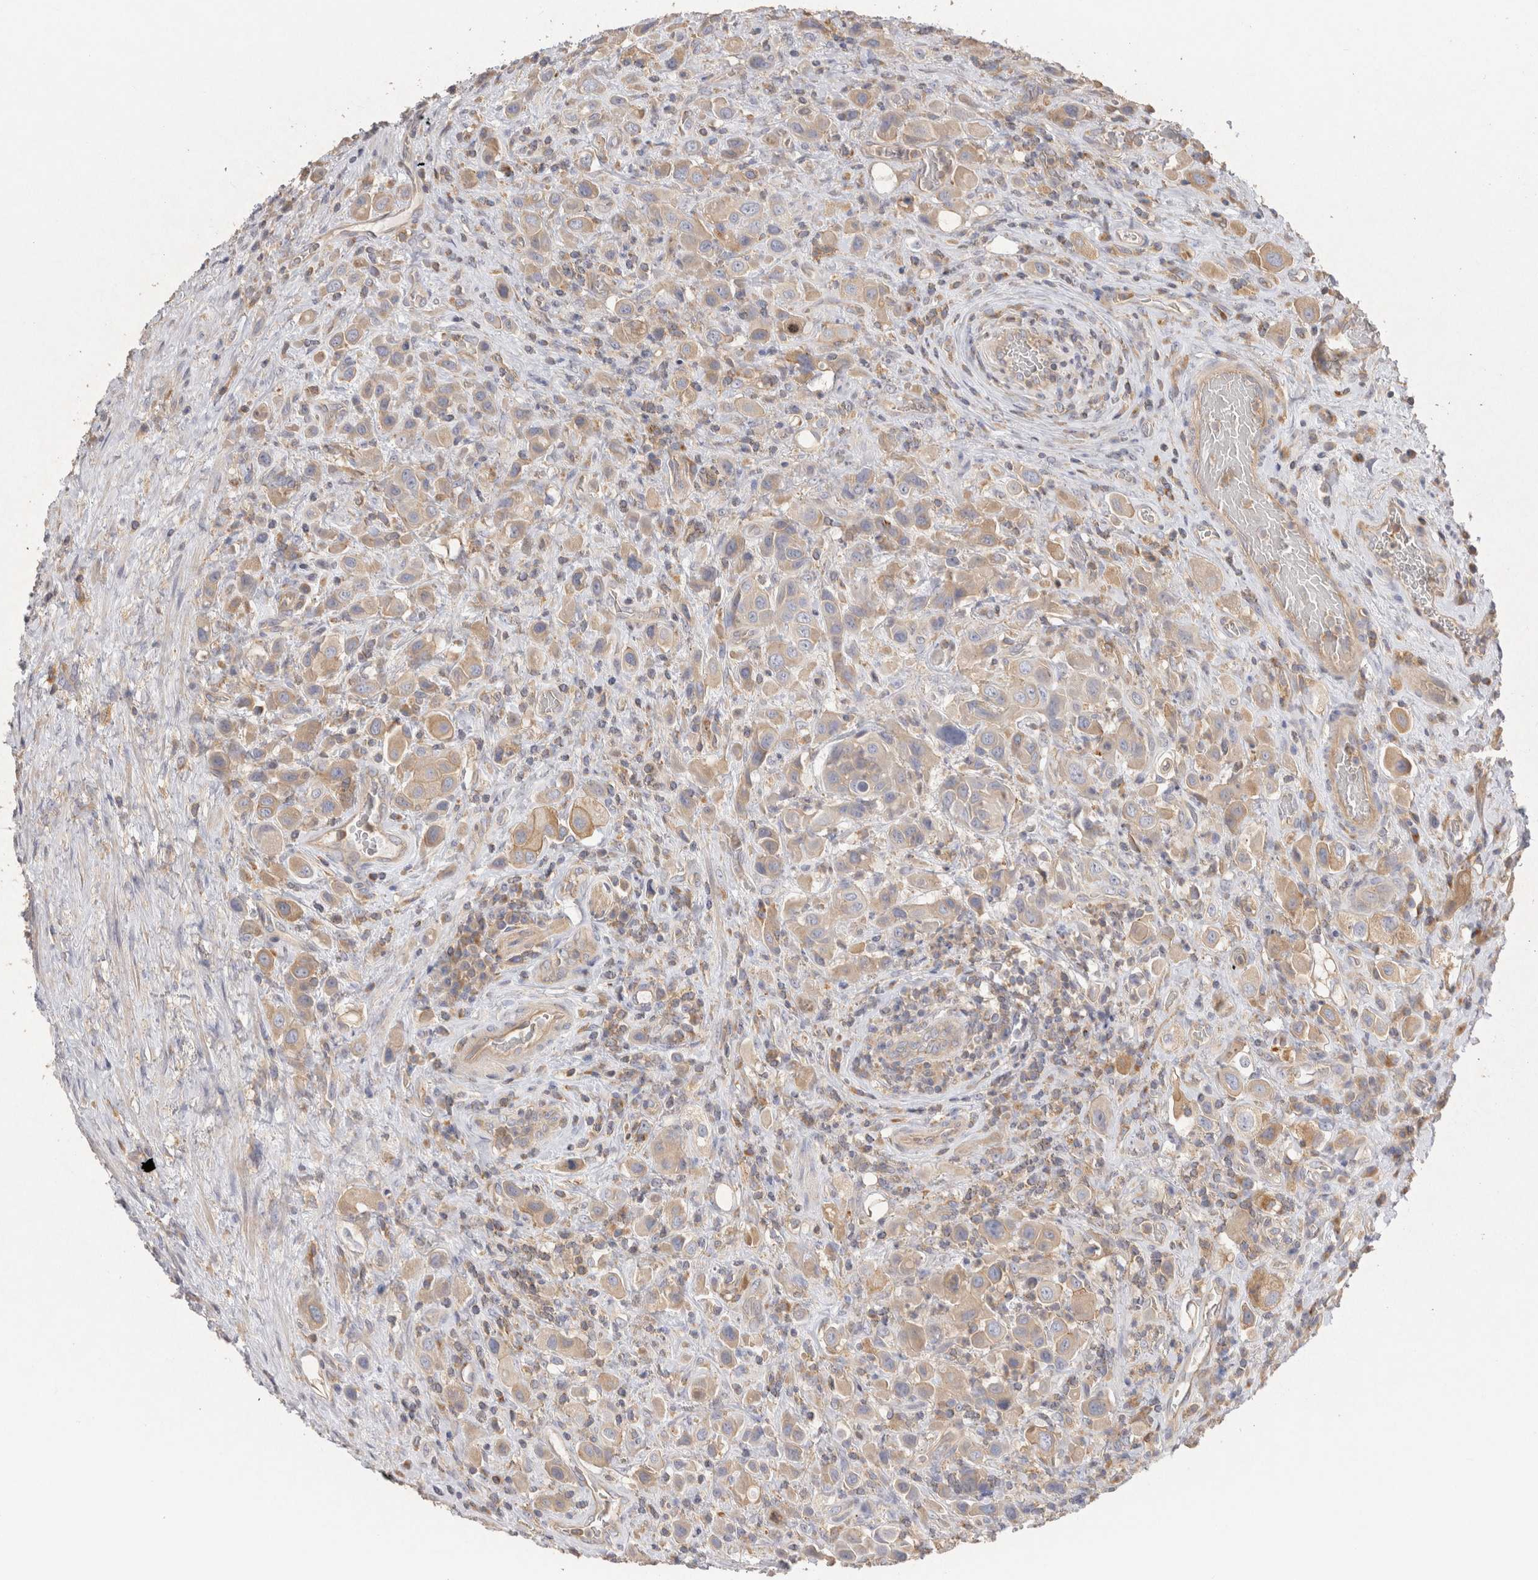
{"staining": {"intensity": "weak", "quantity": ">75%", "location": "cytoplasmic/membranous"}, "tissue": "urothelial cancer", "cell_type": "Tumor cells", "image_type": "cancer", "snomed": [{"axis": "morphology", "description": "Urothelial carcinoma, High grade"}, {"axis": "topography", "description": "Urinary bladder"}], "caption": "Urothelial cancer stained with IHC exhibits weak cytoplasmic/membranous positivity in about >75% of tumor cells.", "gene": "CHMP6", "patient": {"sex": "male", "age": 50}}